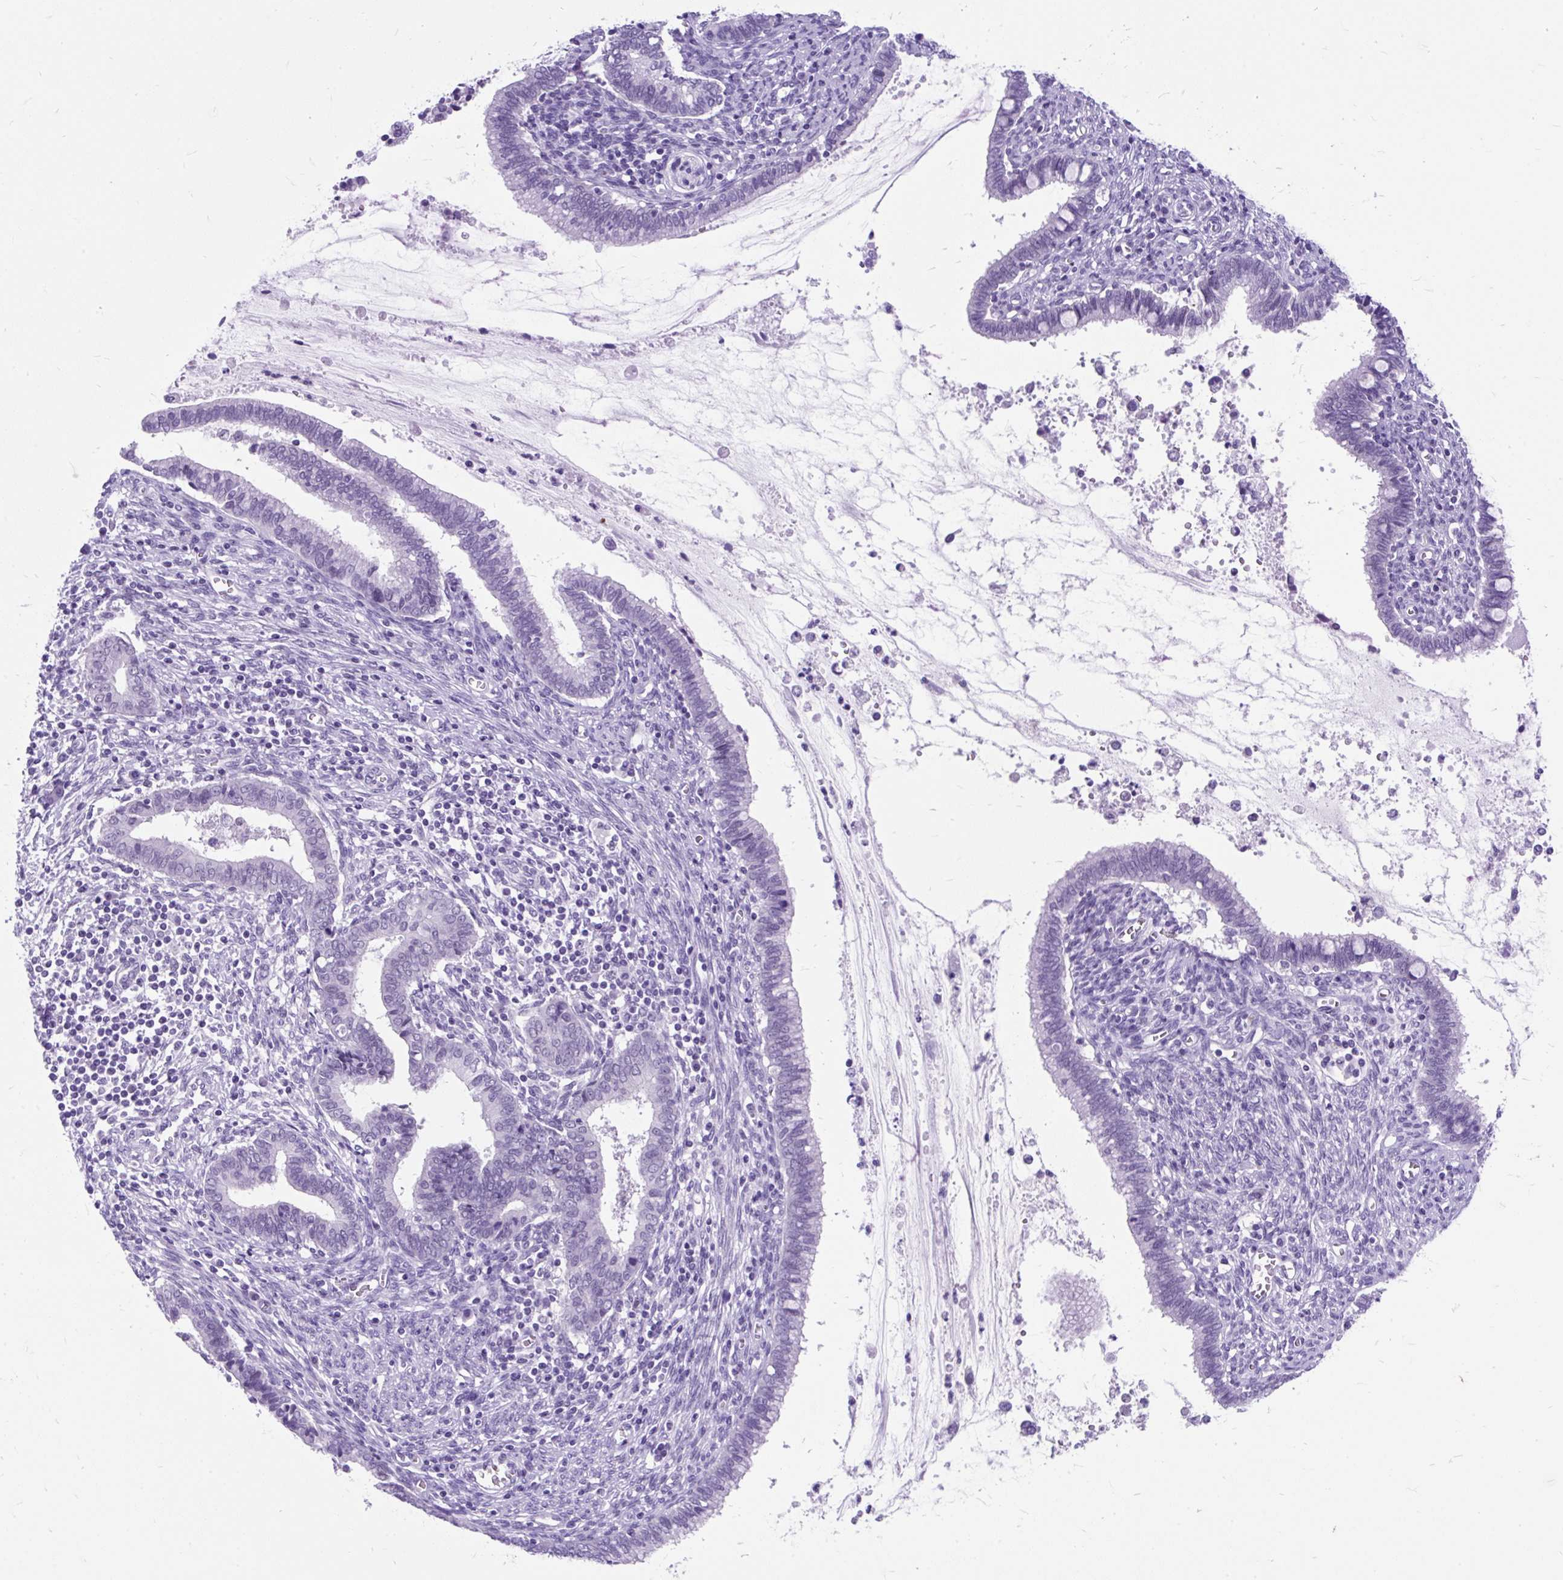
{"staining": {"intensity": "negative", "quantity": "none", "location": "none"}, "tissue": "cervical cancer", "cell_type": "Tumor cells", "image_type": "cancer", "snomed": [{"axis": "morphology", "description": "Adenocarcinoma, NOS"}, {"axis": "topography", "description": "Cervix"}], "caption": "Protein analysis of adenocarcinoma (cervical) displays no significant positivity in tumor cells.", "gene": "SCGB1A1", "patient": {"sex": "female", "age": 44}}